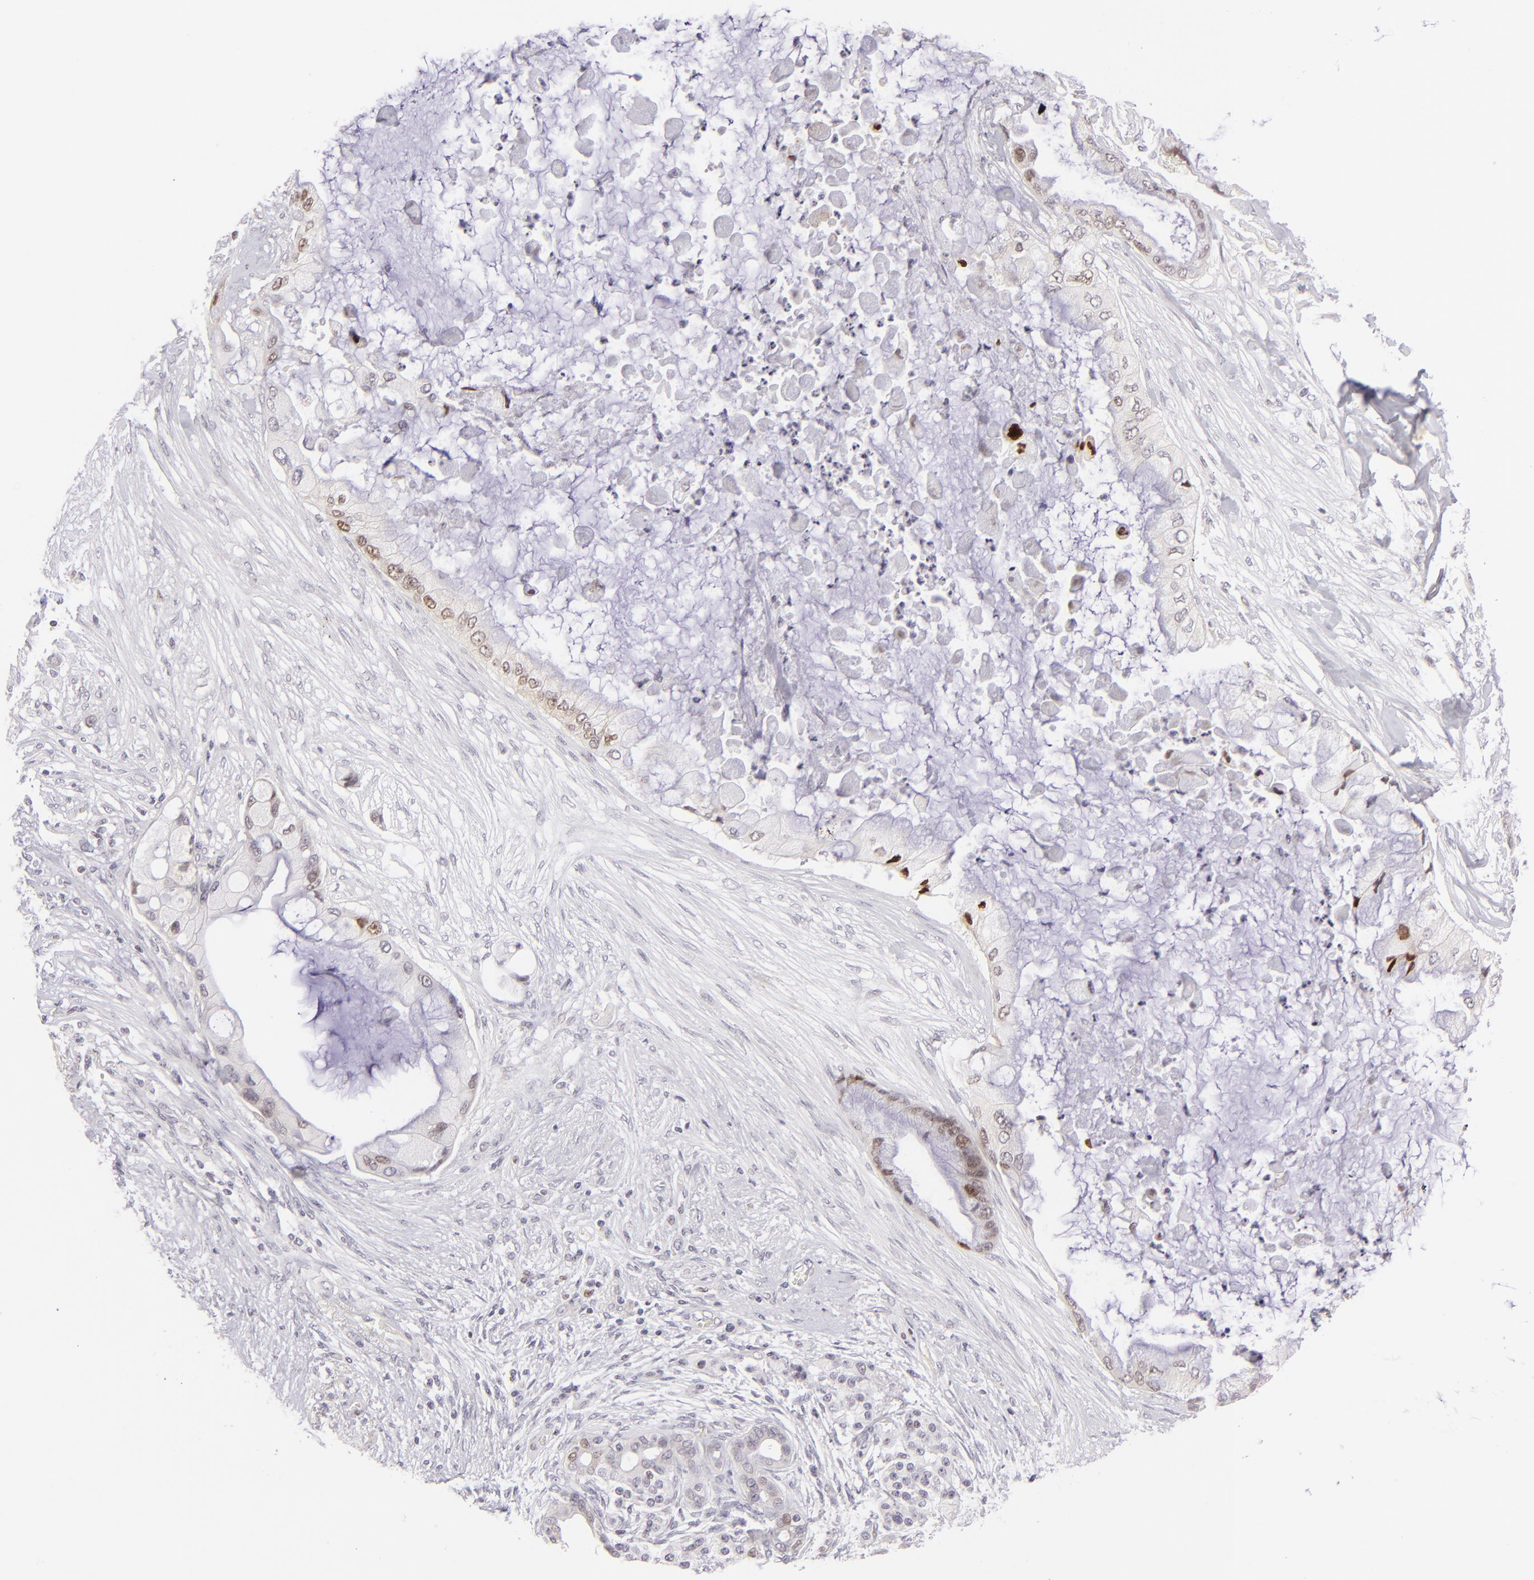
{"staining": {"intensity": "moderate", "quantity": "<25%", "location": "nuclear"}, "tissue": "pancreatic cancer", "cell_type": "Tumor cells", "image_type": "cancer", "snomed": [{"axis": "morphology", "description": "Adenocarcinoma, NOS"}, {"axis": "topography", "description": "Pancreas"}], "caption": "Immunohistochemistry (IHC) staining of adenocarcinoma (pancreatic), which demonstrates low levels of moderate nuclear expression in approximately <25% of tumor cells indicating moderate nuclear protein staining. The staining was performed using DAB (brown) for protein detection and nuclei were counterstained in hematoxylin (blue).", "gene": "POU2F1", "patient": {"sex": "female", "age": 59}}